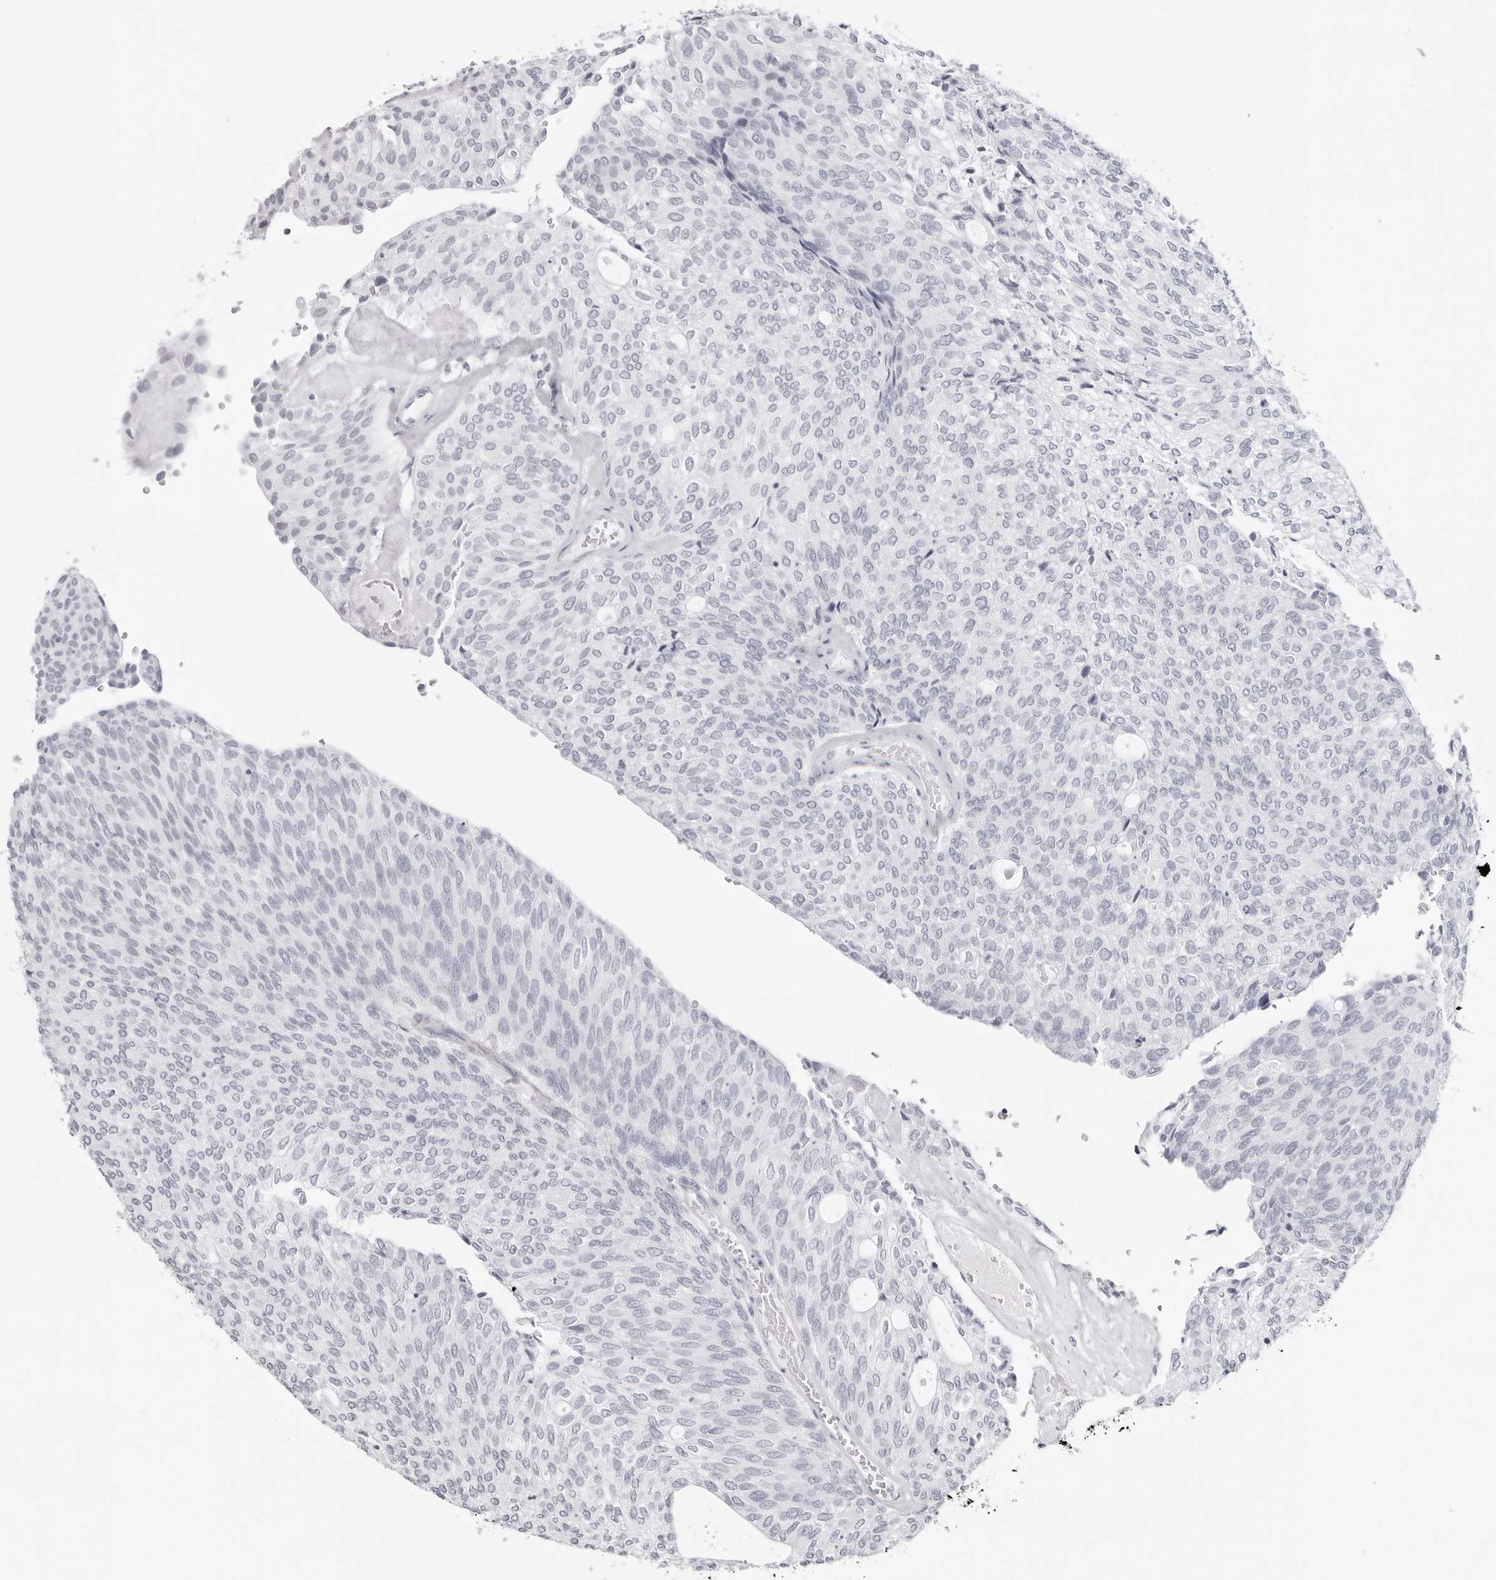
{"staining": {"intensity": "negative", "quantity": "none", "location": "none"}, "tissue": "urothelial cancer", "cell_type": "Tumor cells", "image_type": "cancer", "snomed": [{"axis": "morphology", "description": "Urothelial carcinoma, Low grade"}, {"axis": "topography", "description": "Urinary bladder"}], "caption": "The image exhibits no staining of tumor cells in urothelial cancer.", "gene": "INSL3", "patient": {"sex": "female", "age": 79}}